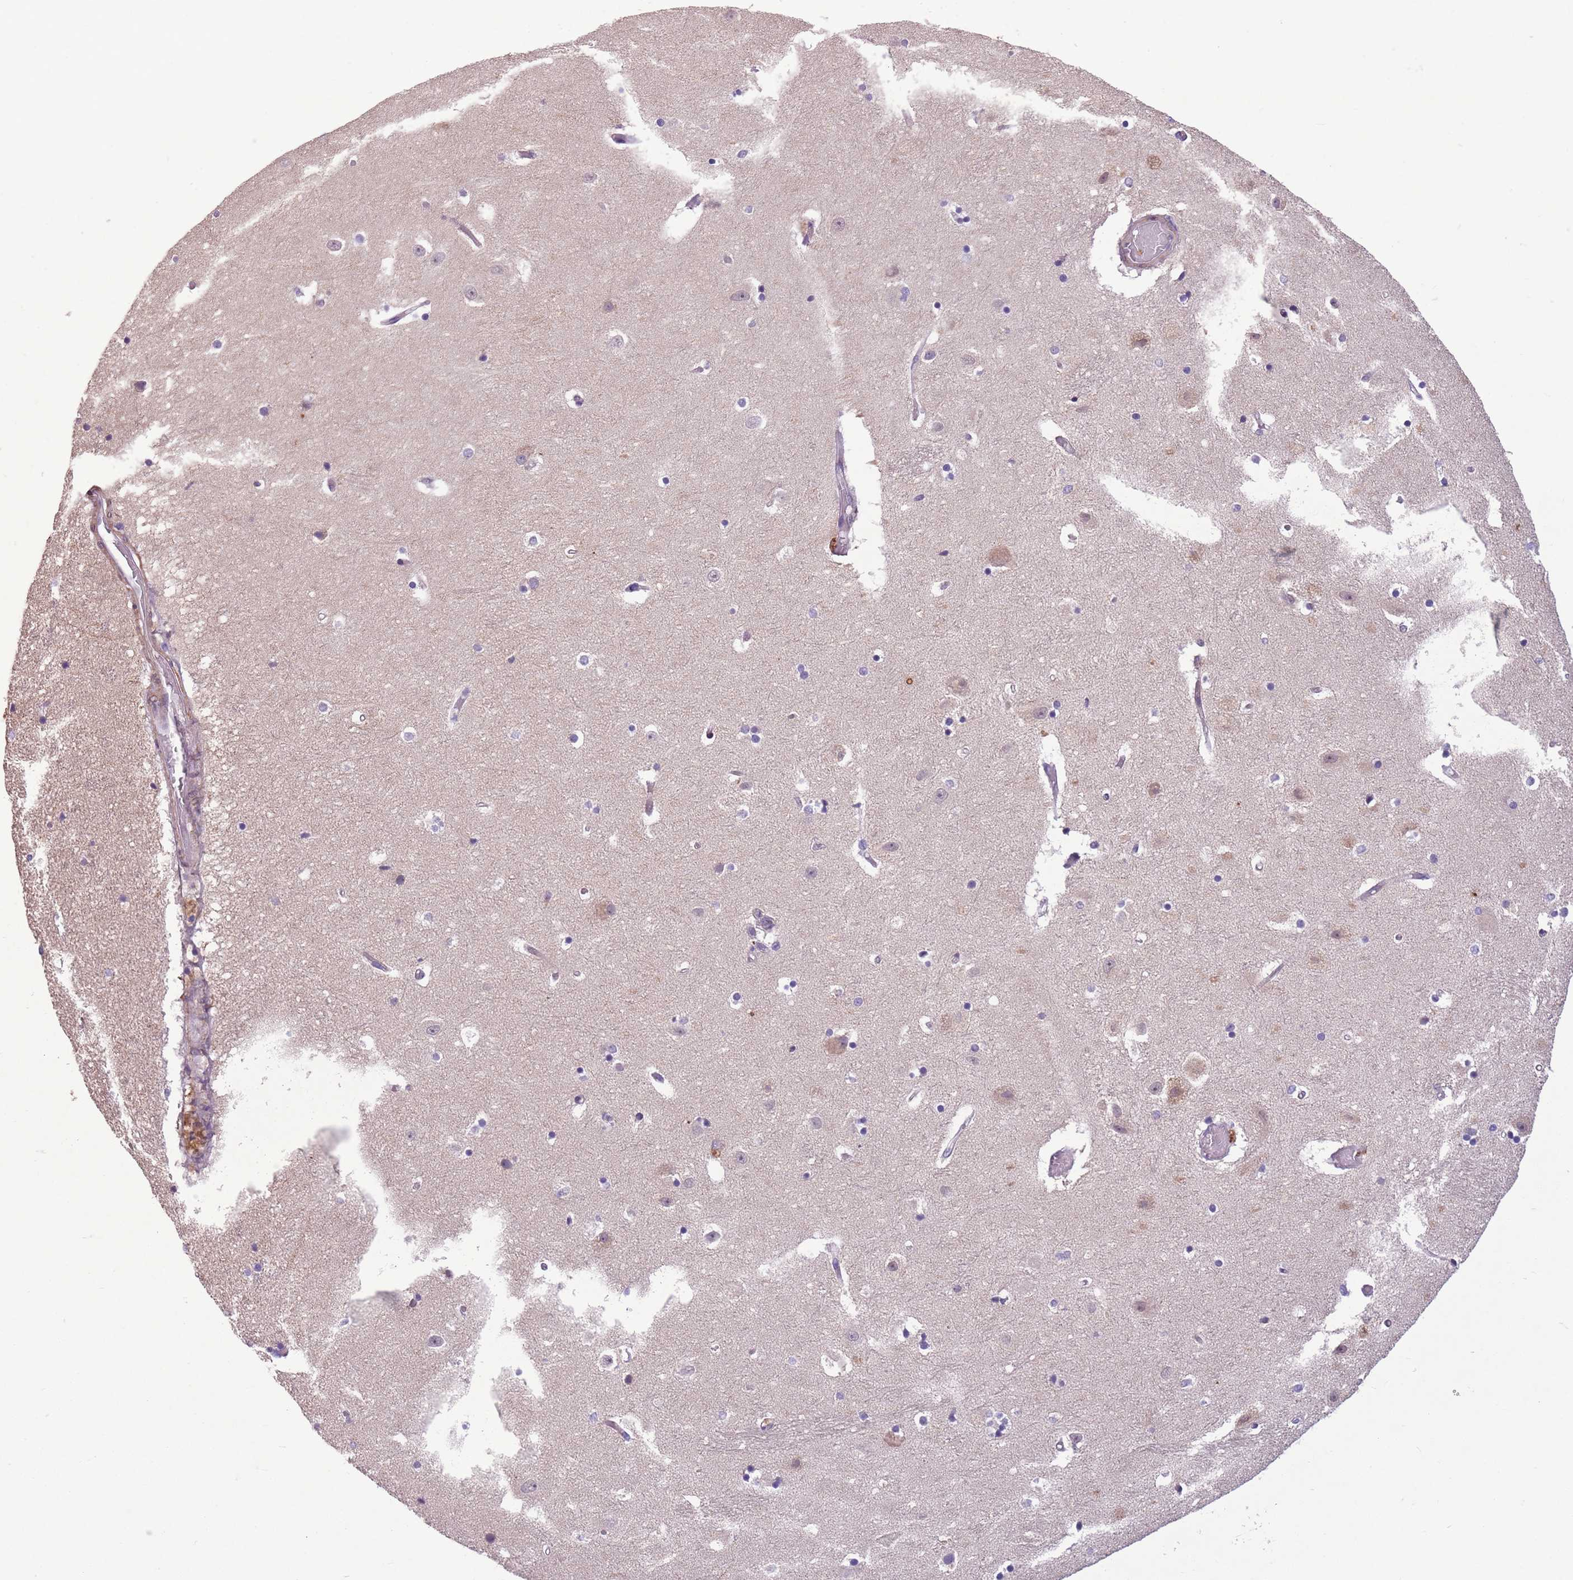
{"staining": {"intensity": "negative", "quantity": "none", "location": "none"}, "tissue": "hippocampus", "cell_type": "Glial cells", "image_type": "normal", "snomed": [{"axis": "morphology", "description": "Normal tissue, NOS"}, {"axis": "topography", "description": "Hippocampus"}], "caption": "Photomicrograph shows no protein positivity in glial cells of normal hippocampus.", "gene": "ADCY7", "patient": {"sex": "female", "age": 52}}